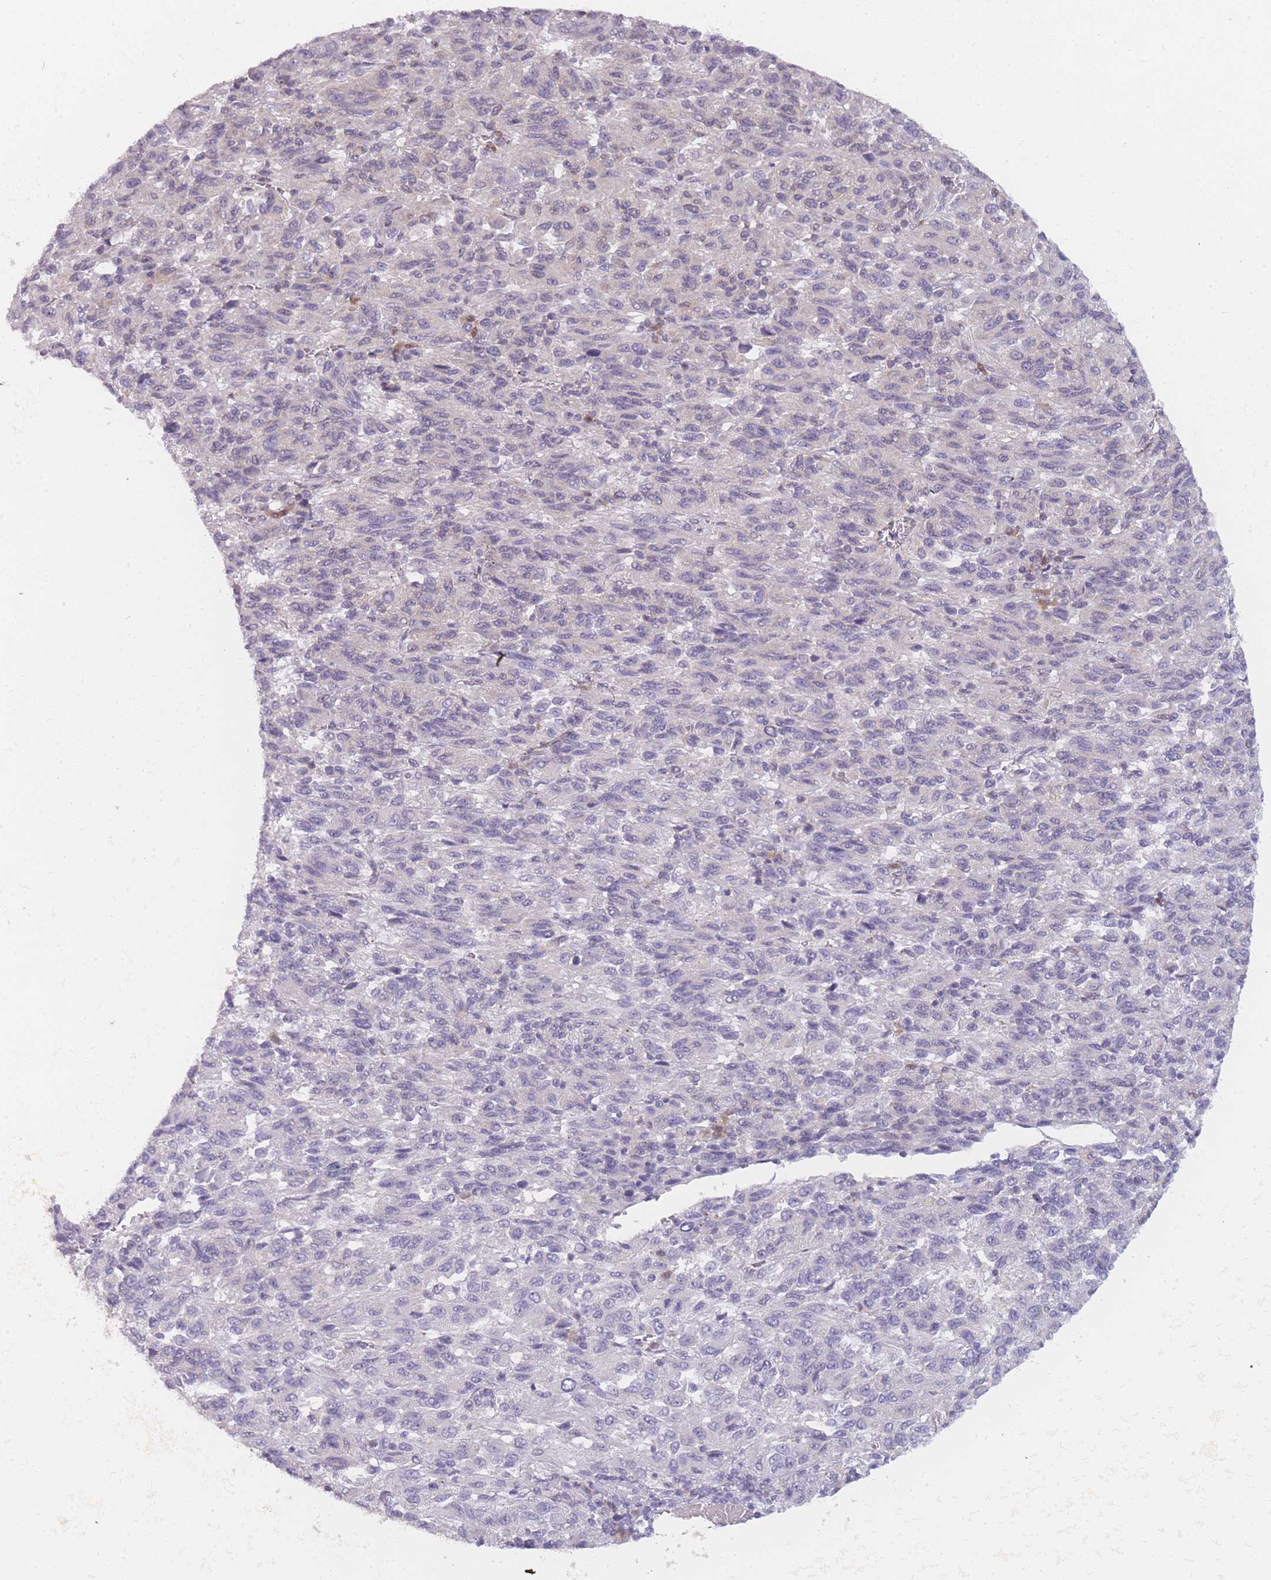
{"staining": {"intensity": "negative", "quantity": "none", "location": "none"}, "tissue": "melanoma", "cell_type": "Tumor cells", "image_type": "cancer", "snomed": [{"axis": "morphology", "description": "Malignant melanoma, Metastatic site"}, {"axis": "topography", "description": "Lung"}], "caption": "Photomicrograph shows no significant protein positivity in tumor cells of malignant melanoma (metastatic site).", "gene": "MRI1", "patient": {"sex": "male", "age": 64}}